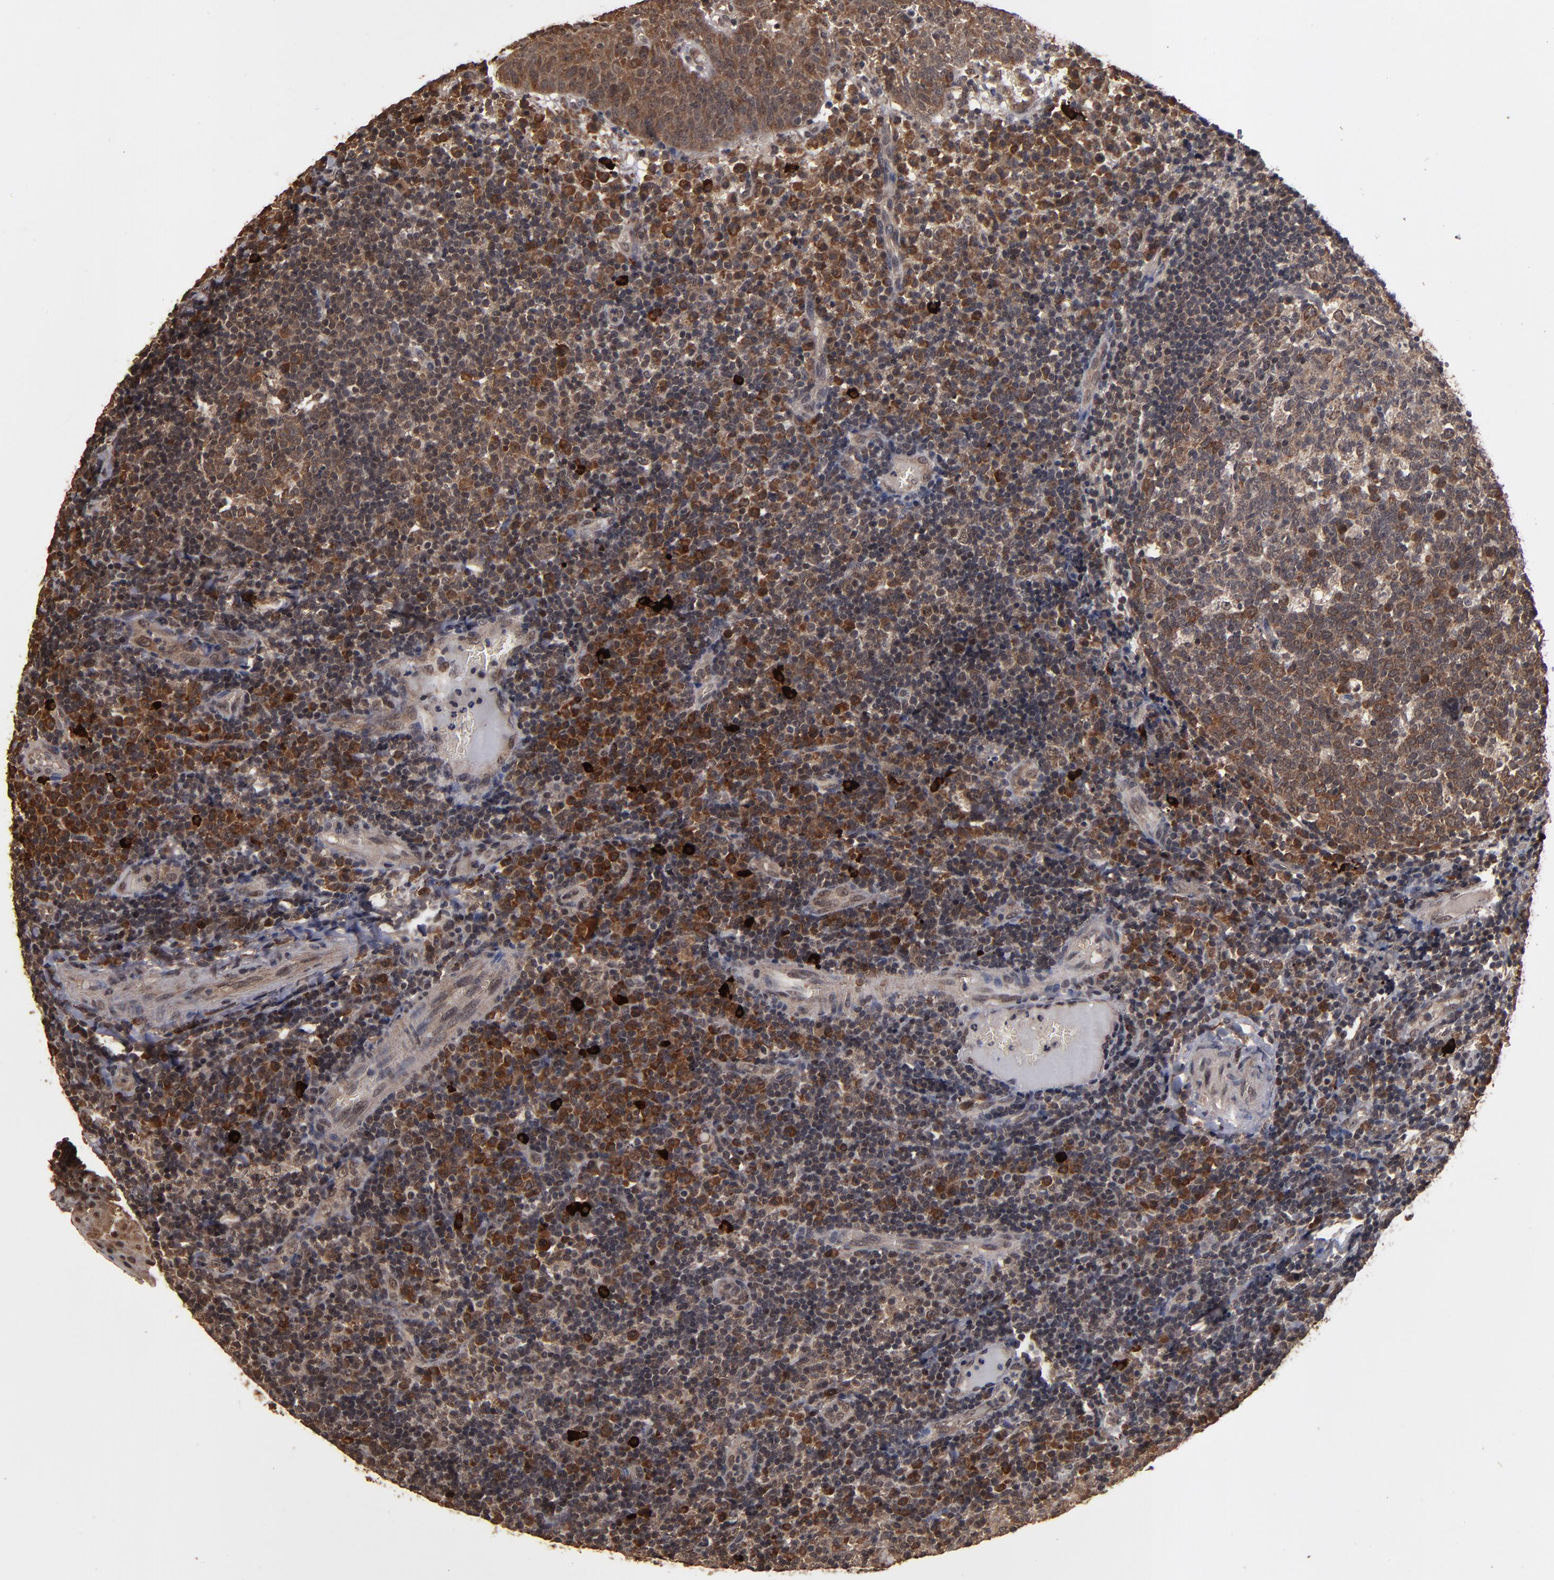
{"staining": {"intensity": "strong", "quantity": "25%-75%", "location": "cytoplasmic/membranous,nuclear"}, "tissue": "tonsil", "cell_type": "Germinal center cells", "image_type": "normal", "snomed": [{"axis": "morphology", "description": "Normal tissue, NOS"}, {"axis": "topography", "description": "Tonsil"}], "caption": "Immunohistochemistry (IHC) micrograph of benign tonsil: tonsil stained using immunohistochemistry (IHC) displays high levels of strong protein expression localized specifically in the cytoplasmic/membranous,nuclear of germinal center cells, appearing as a cytoplasmic/membranous,nuclear brown color.", "gene": "NXF2B", "patient": {"sex": "female", "age": 40}}